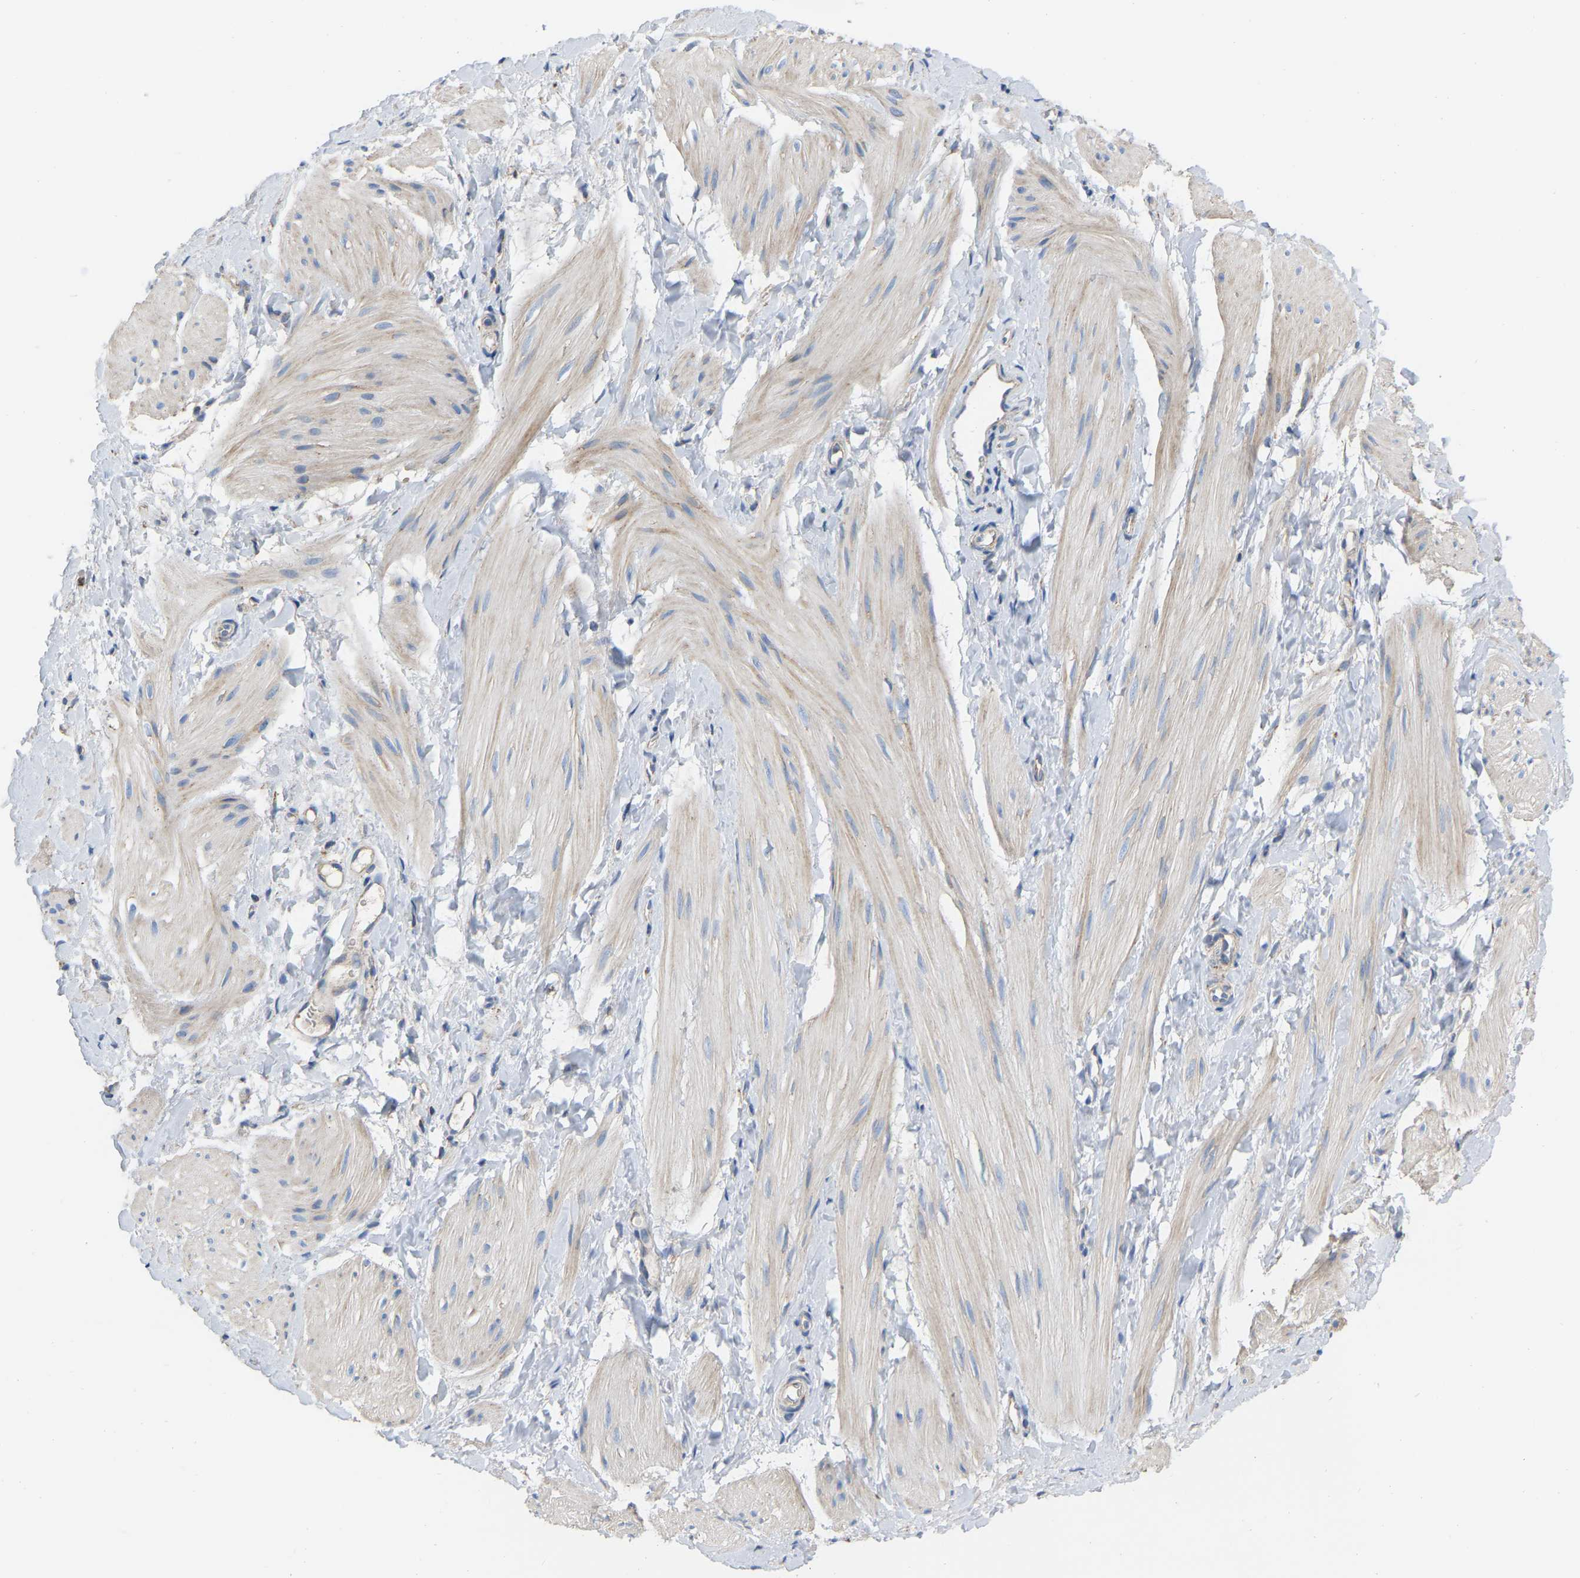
{"staining": {"intensity": "weak", "quantity": ">75%", "location": "cytoplasmic/membranous"}, "tissue": "smooth muscle", "cell_type": "Smooth muscle cells", "image_type": "normal", "snomed": [{"axis": "morphology", "description": "Normal tissue, NOS"}, {"axis": "topography", "description": "Smooth muscle"}], "caption": "A micrograph showing weak cytoplasmic/membranous staining in approximately >75% of smooth muscle cells in normal smooth muscle, as visualized by brown immunohistochemical staining.", "gene": "CBLB", "patient": {"sex": "male", "age": 16}}